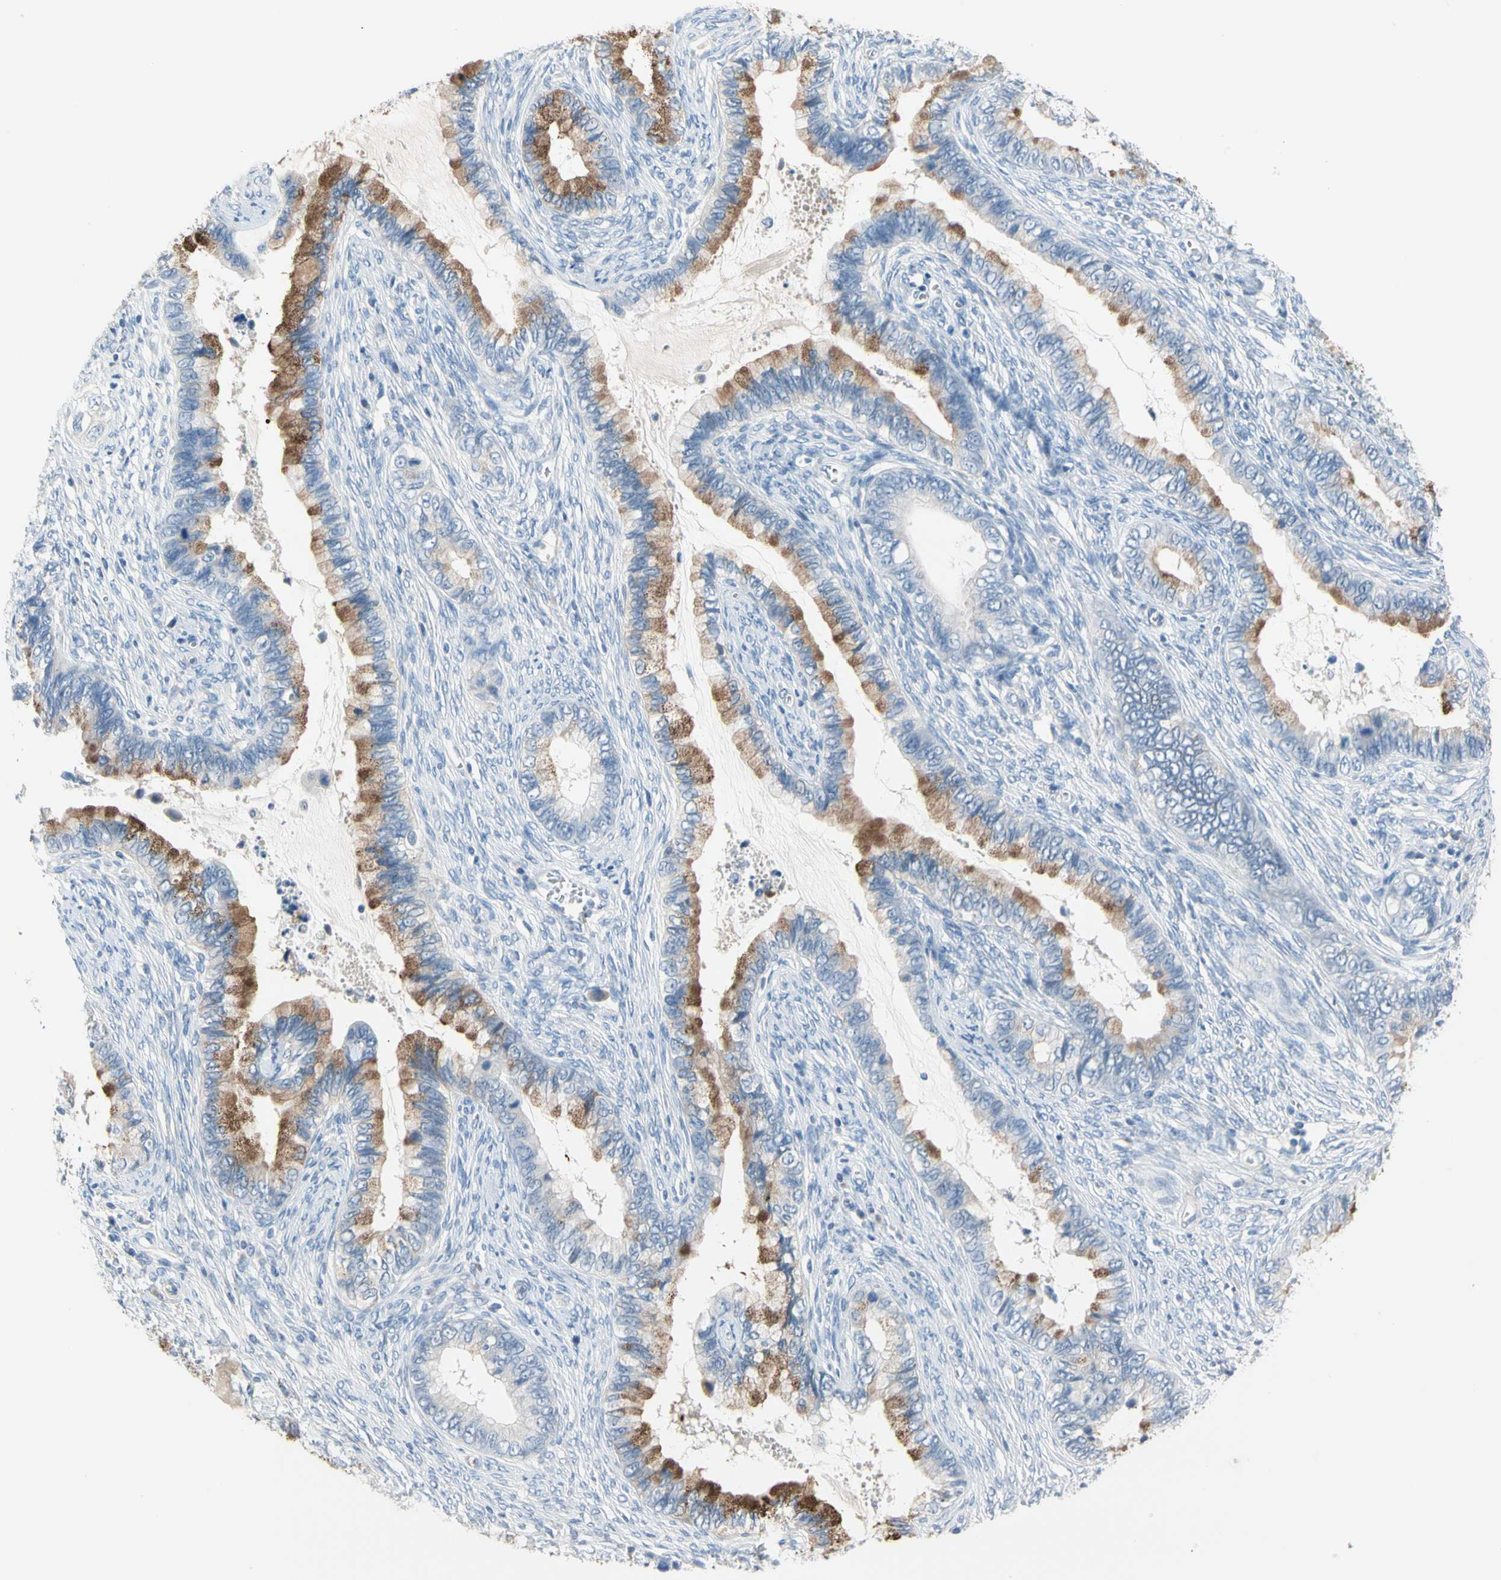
{"staining": {"intensity": "moderate", "quantity": "25%-75%", "location": "cytoplasmic/membranous"}, "tissue": "cervical cancer", "cell_type": "Tumor cells", "image_type": "cancer", "snomed": [{"axis": "morphology", "description": "Adenocarcinoma, NOS"}, {"axis": "topography", "description": "Cervix"}], "caption": "The image displays a brown stain indicating the presence of a protein in the cytoplasmic/membranous of tumor cells in cervical adenocarcinoma.", "gene": "MARK1", "patient": {"sex": "female", "age": 44}}